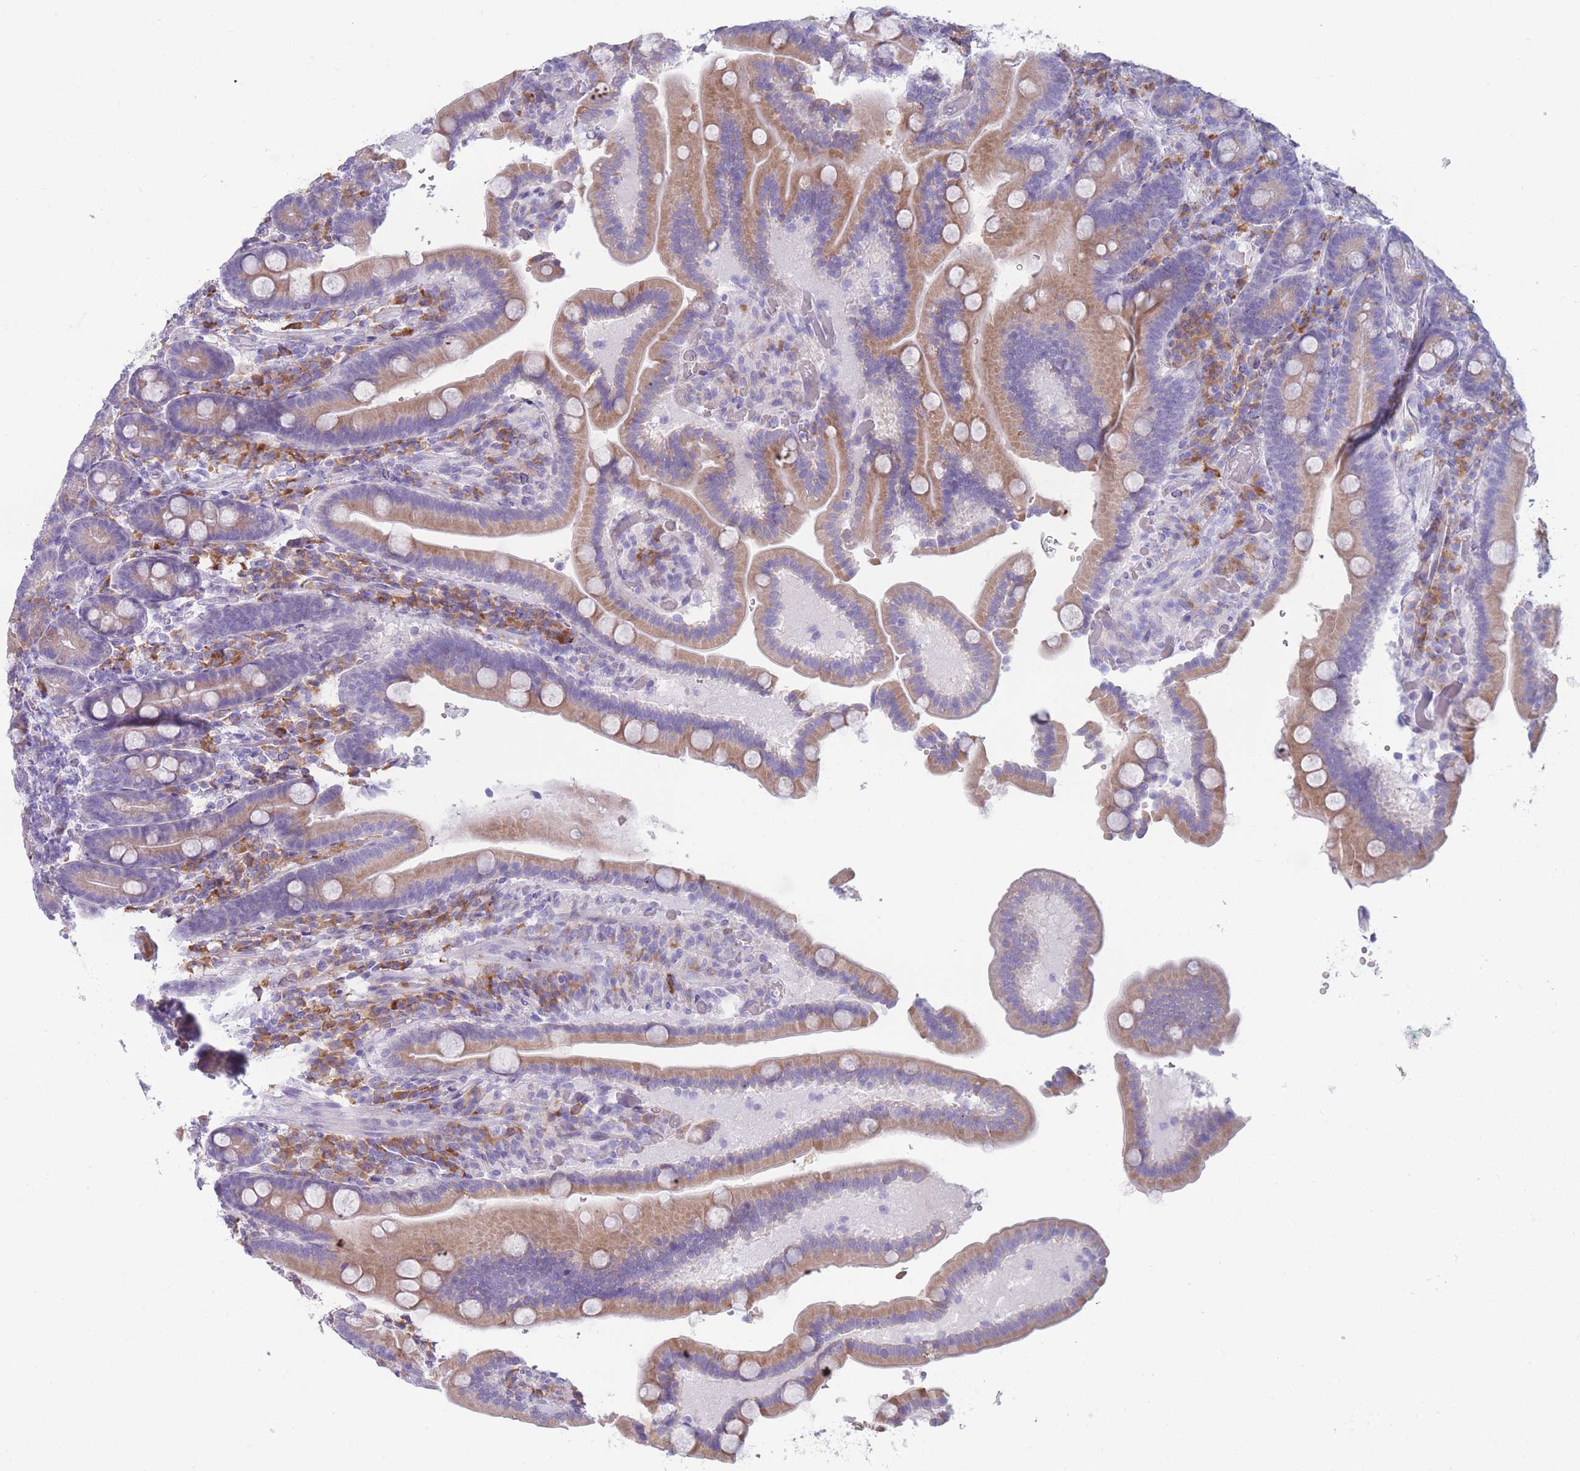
{"staining": {"intensity": "moderate", "quantity": ">75%", "location": "cytoplasmic/membranous"}, "tissue": "duodenum", "cell_type": "Glandular cells", "image_type": "normal", "snomed": [{"axis": "morphology", "description": "Normal tissue, NOS"}, {"axis": "topography", "description": "Duodenum"}], "caption": "Duodenum stained with DAB (3,3'-diaminobenzidine) immunohistochemistry exhibits medium levels of moderate cytoplasmic/membranous positivity in approximately >75% of glandular cells. (IHC, brightfield microscopy, high magnification).", "gene": "XKR8", "patient": {"sex": "female", "age": 62}}